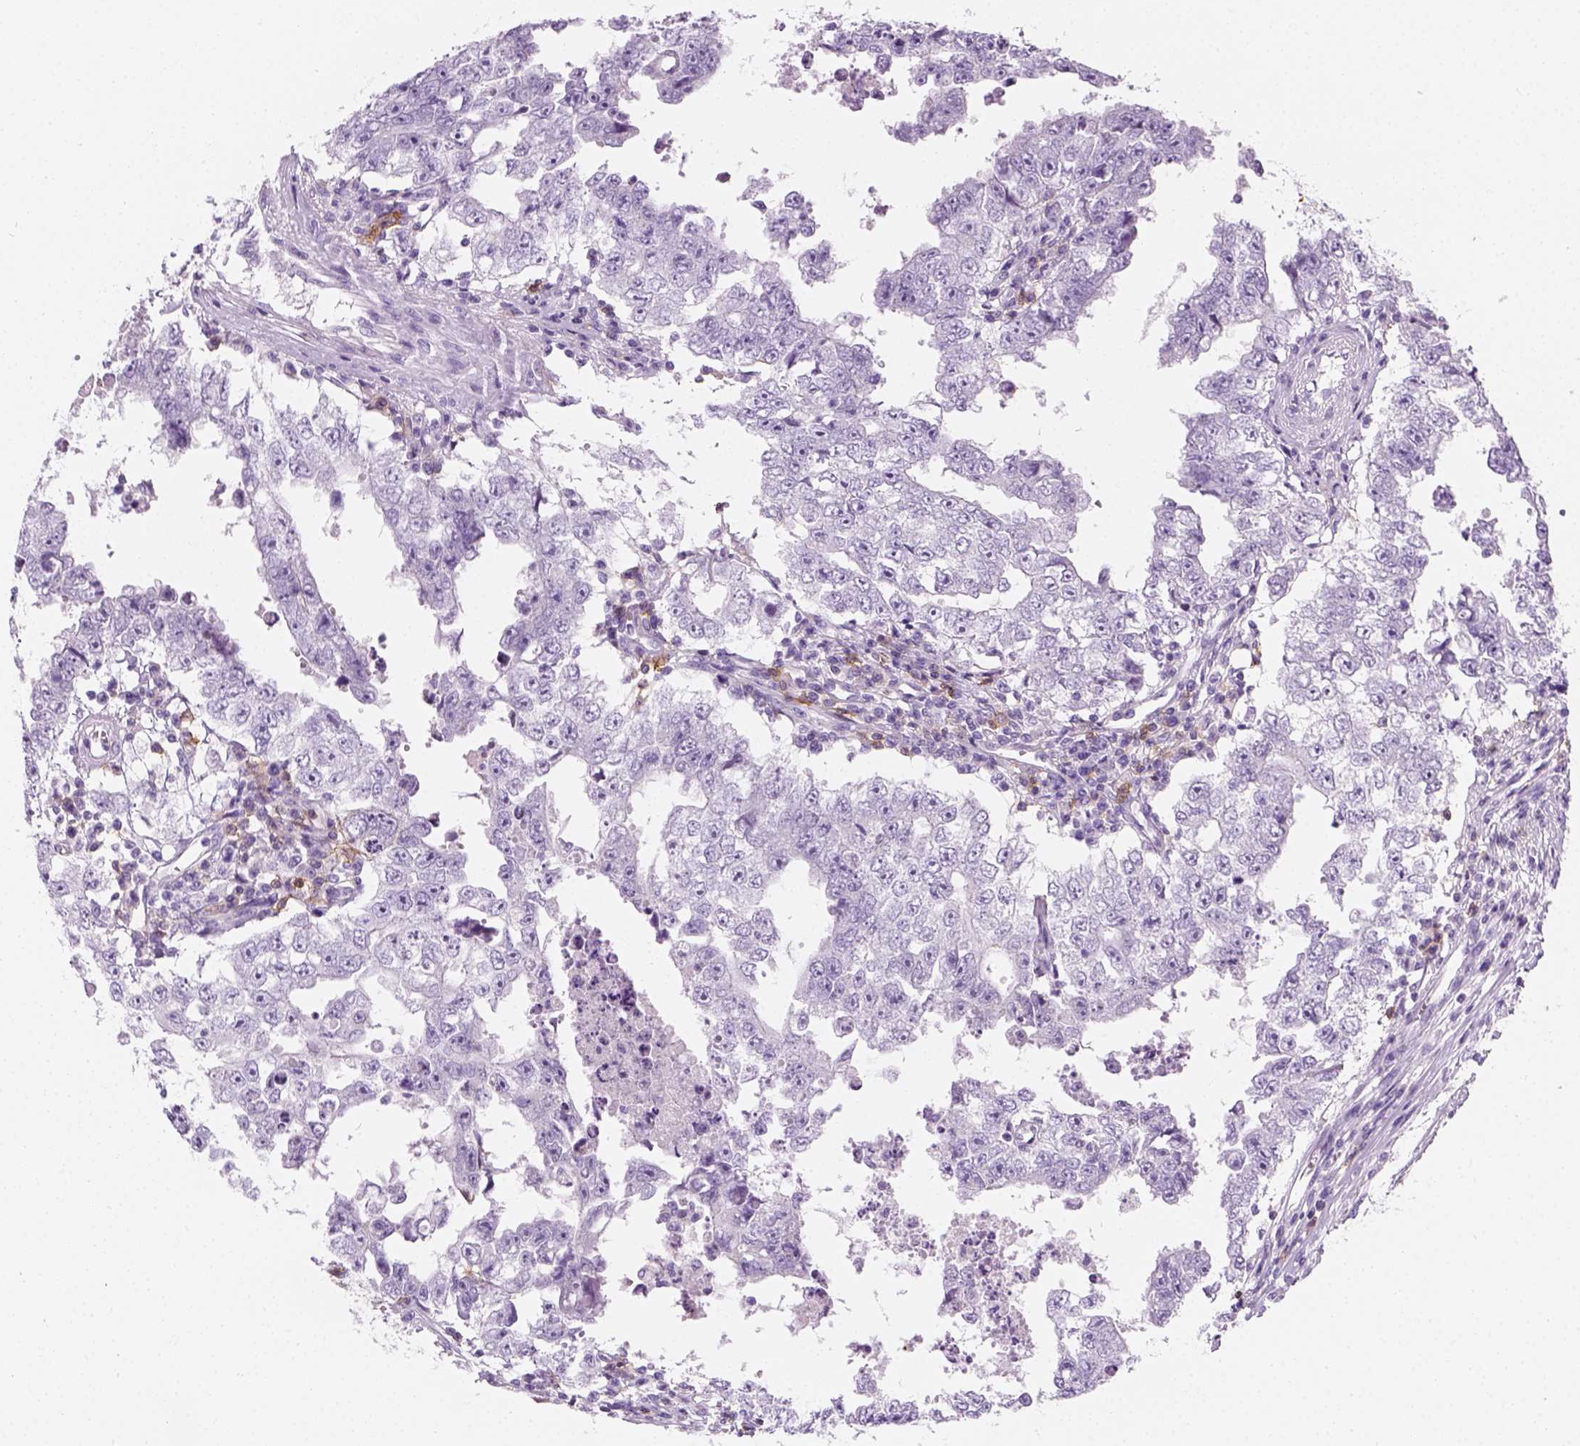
{"staining": {"intensity": "negative", "quantity": "none", "location": "none"}, "tissue": "testis cancer", "cell_type": "Tumor cells", "image_type": "cancer", "snomed": [{"axis": "morphology", "description": "Carcinoma, Embryonal, NOS"}, {"axis": "topography", "description": "Testis"}], "caption": "The immunohistochemistry histopathology image has no significant staining in tumor cells of testis cancer tissue.", "gene": "AQP3", "patient": {"sex": "male", "age": 36}}